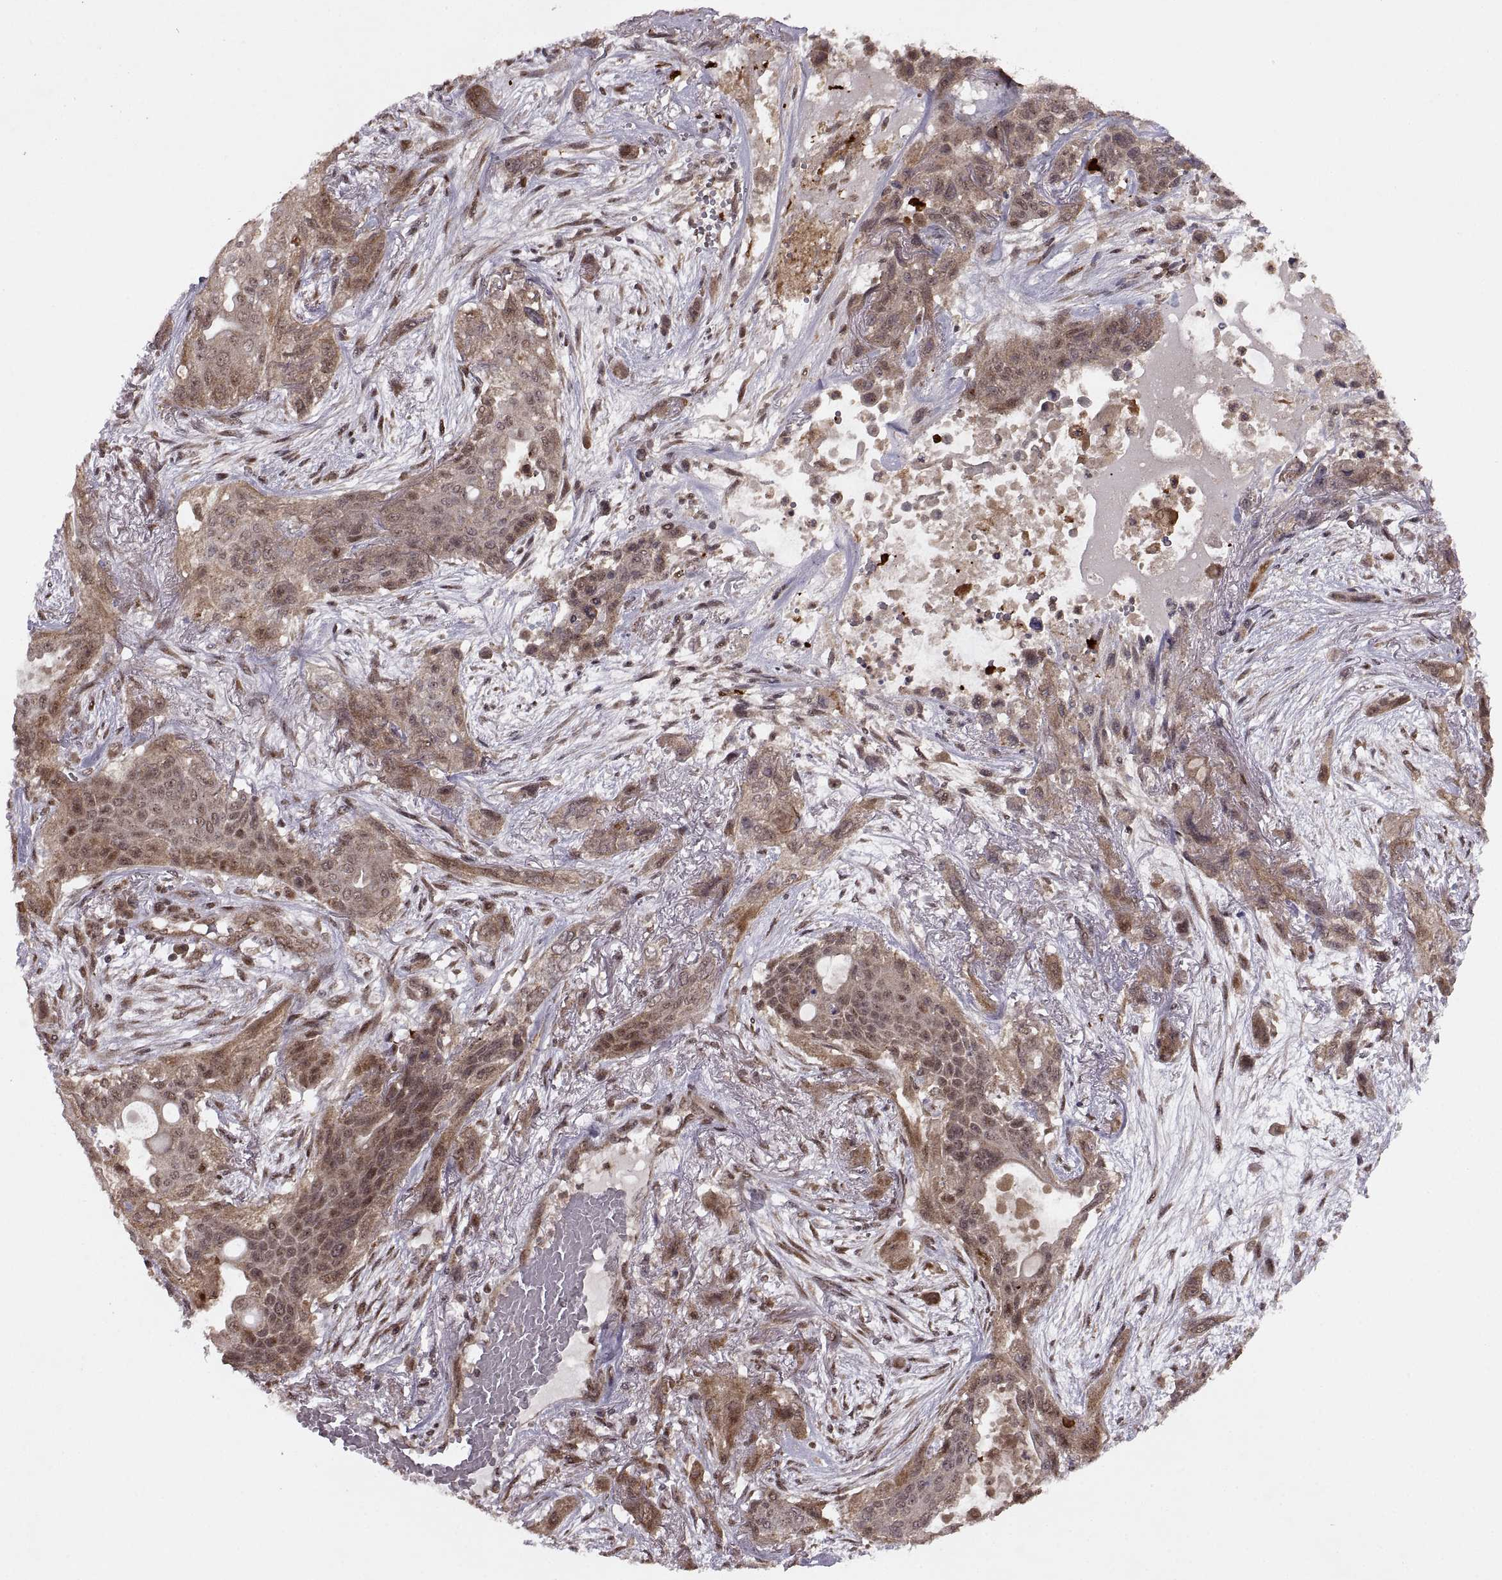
{"staining": {"intensity": "weak", "quantity": ">75%", "location": "cytoplasmic/membranous,nuclear"}, "tissue": "lung cancer", "cell_type": "Tumor cells", "image_type": "cancer", "snomed": [{"axis": "morphology", "description": "Squamous cell carcinoma, NOS"}, {"axis": "topography", "description": "Lung"}], "caption": "DAB immunohistochemical staining of human squamous cell carcinoma (lung) shows weak cytoplasmic/membranous and nuclear protein positivity in about >75% of tumor cells. (DAB IHC with brightfield microscopy, high magnification).", "gene": "PTOV1", "patient": {"sex": "female", "age": 70}}